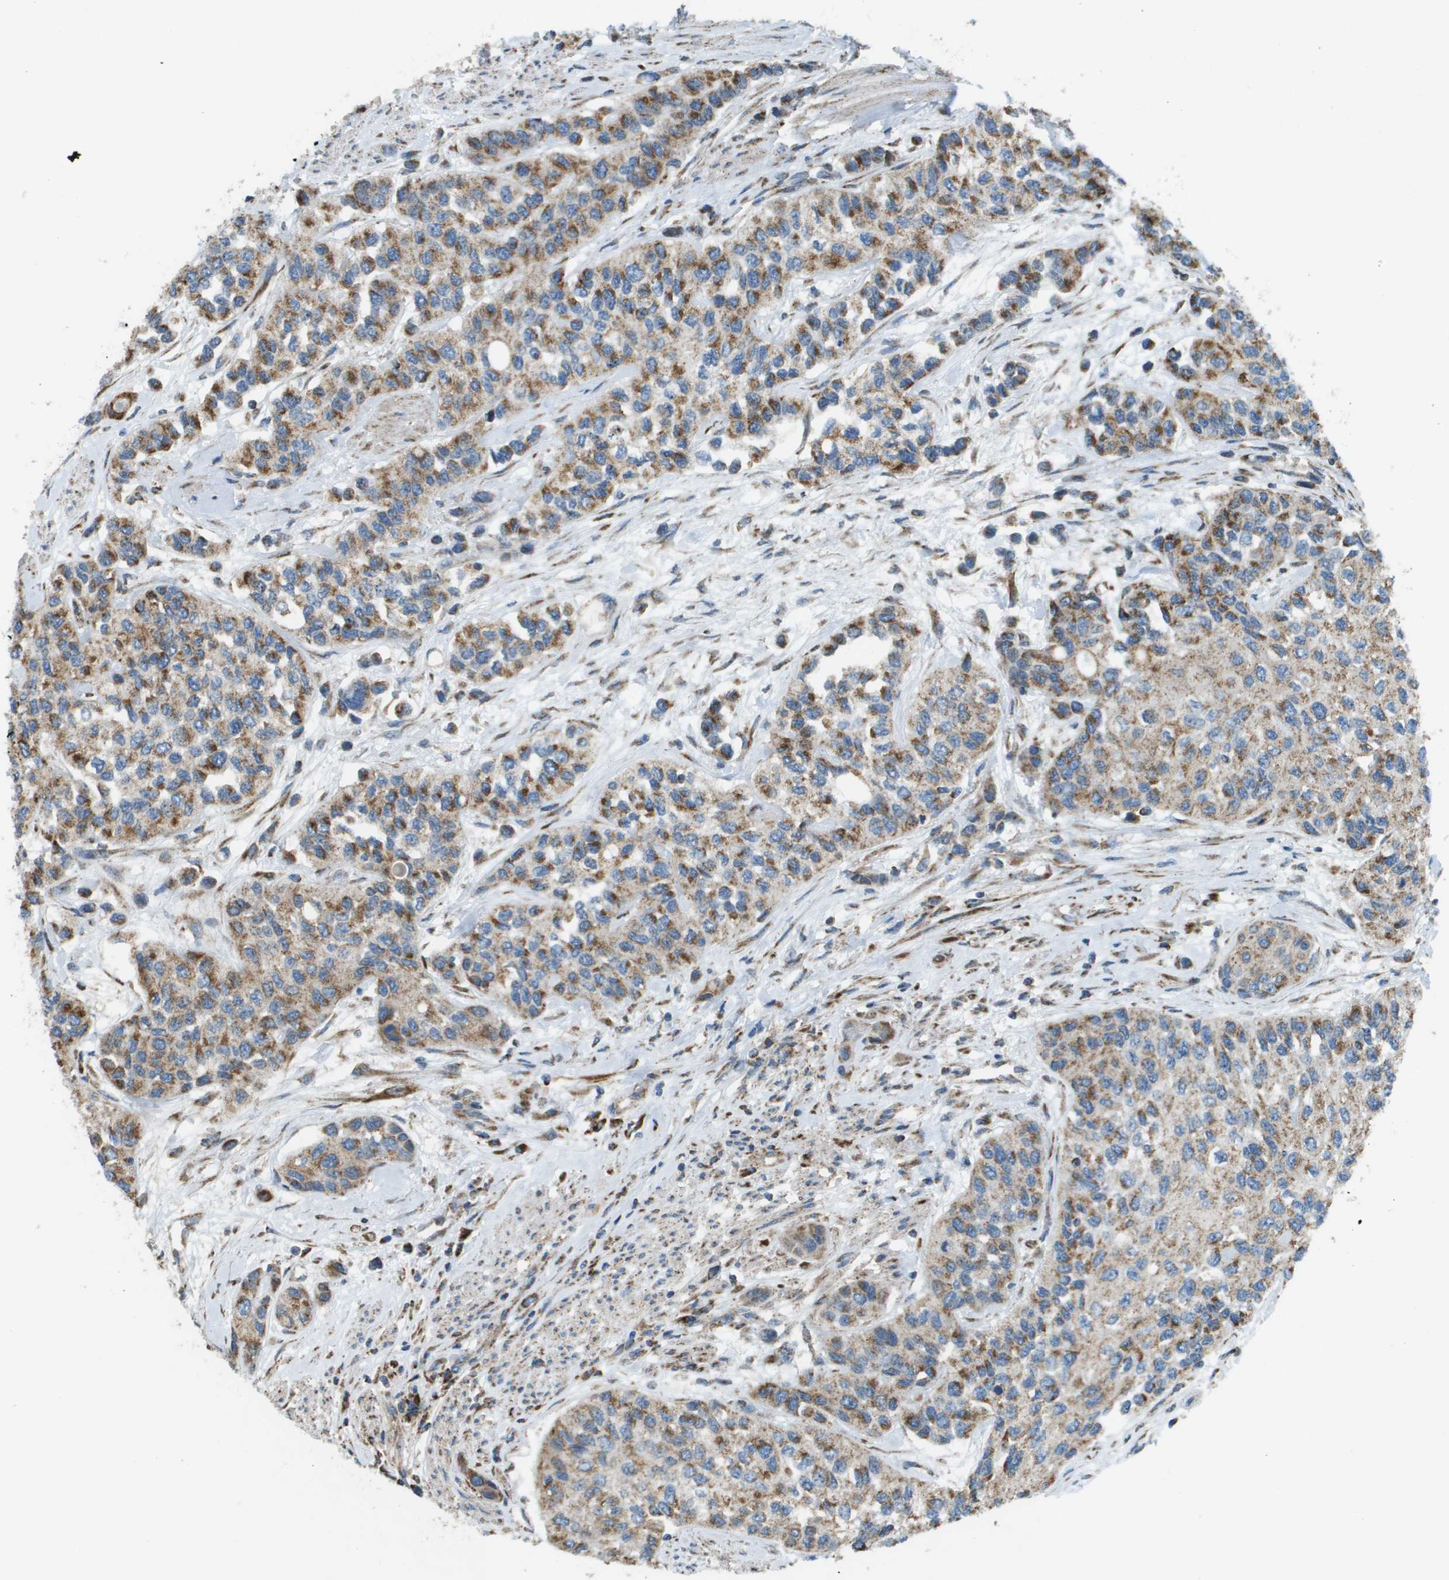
{"staining": {"intensity": "moderate", "quantity": ">75%", "location": "cytoplasmic/membranous"}, "tissue": "urothelial cancer", "cell_type": "Tumor cells", "image_type": "cancer", "snomed": [{"axis": "morphology", "description": "Urothelial carcinoma, High grade"}, {"axis": "topography", "description": "Urinary bladder"}], "caption": "Urothelial cancer stained with a protein marker exhibits moderate staining in tumor cells.", "gene": "NRK", "patient": {"sex": "female", "age": 56}}